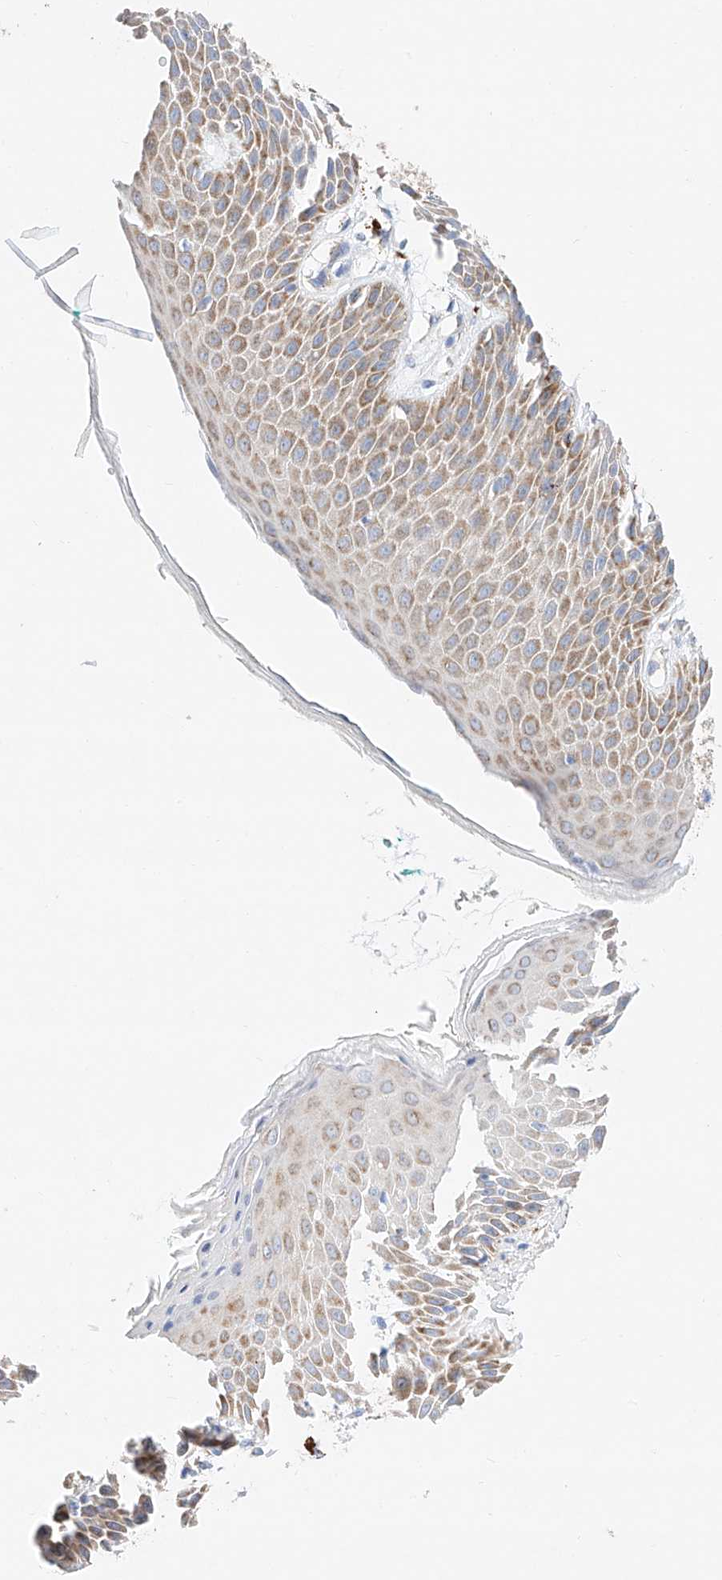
{"staining": {"intensity": "moderate", "quantity": "25%-75%", "location": "cytoplasmic/membranous"}, "tissue": "skin", "cell_type": "Epidermal cells", "image_type": "normal", "snomed": [{"axis": "morphology", "description": "Normal tissue, NOS"}, {"axis": "topography", "description": "Anal"}], "caption": "Moderate cytoplasmic/membranous protein positivity is identified in approximately 25%-75% of epidermal cells in skin.", "gene": "C6orf62", "patient": {"sex": "male", "age": 74}}